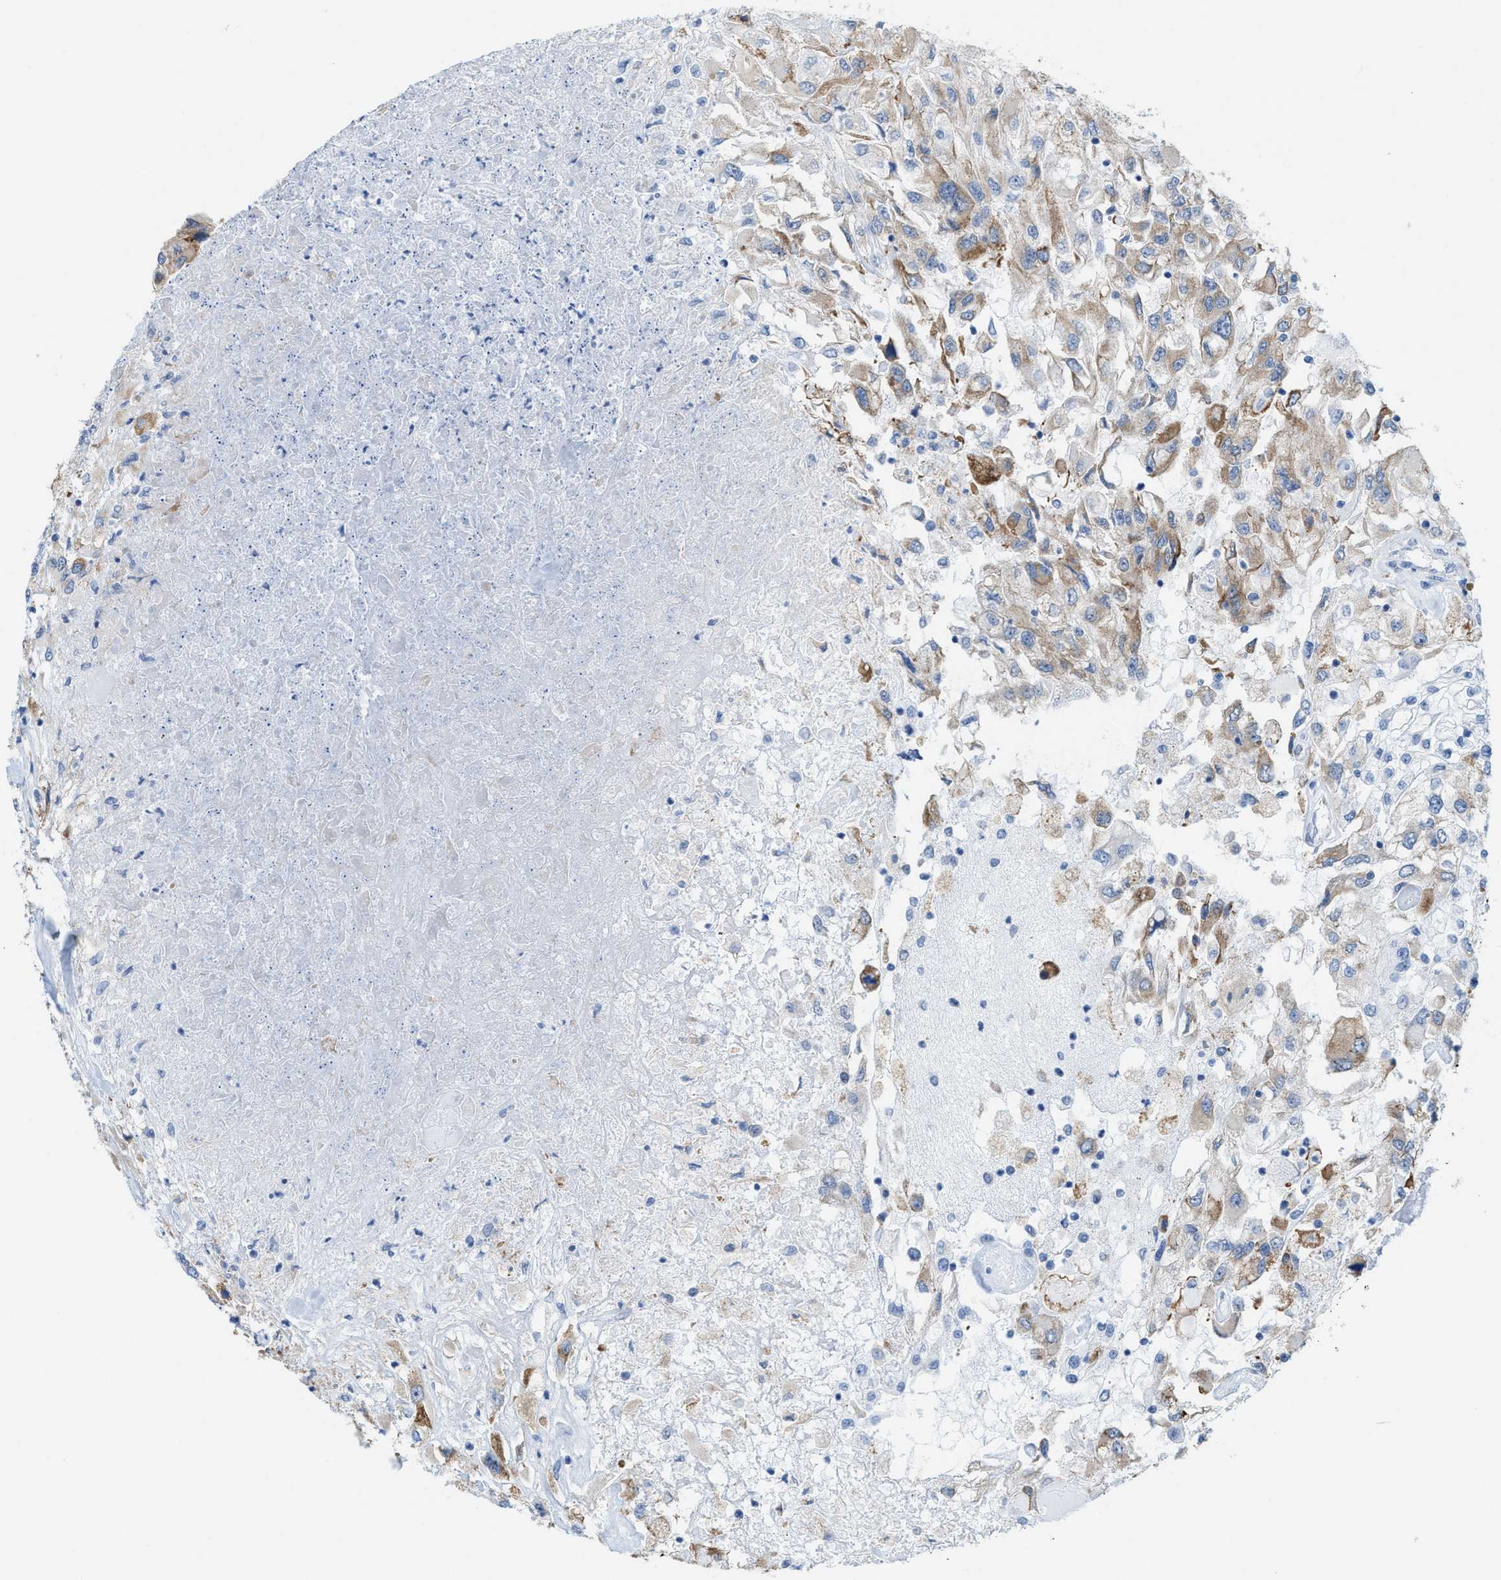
{"staining": {"intensity": "weak", "quantity": "25%-75%", "location": "cytoplasmic/membranous"}, "tissue": "renal cancer", "cell_type": "Tumor cells", "image_type": "cancer", "snomed": [{"axis": "morphology", "description": "Adenocarcinoma, NOS"}, {"axis": "topography", "description": "Kidney"}], "caption": "Immunohistochemical staining of renal adenocarcinoma demonstrates low levels of weak cytoplasmic/membranous protein expression in approximately 25%-75% of tumor cells.", "gene": "KIFC3", "patient": {"sex": "female", "age": 52}}